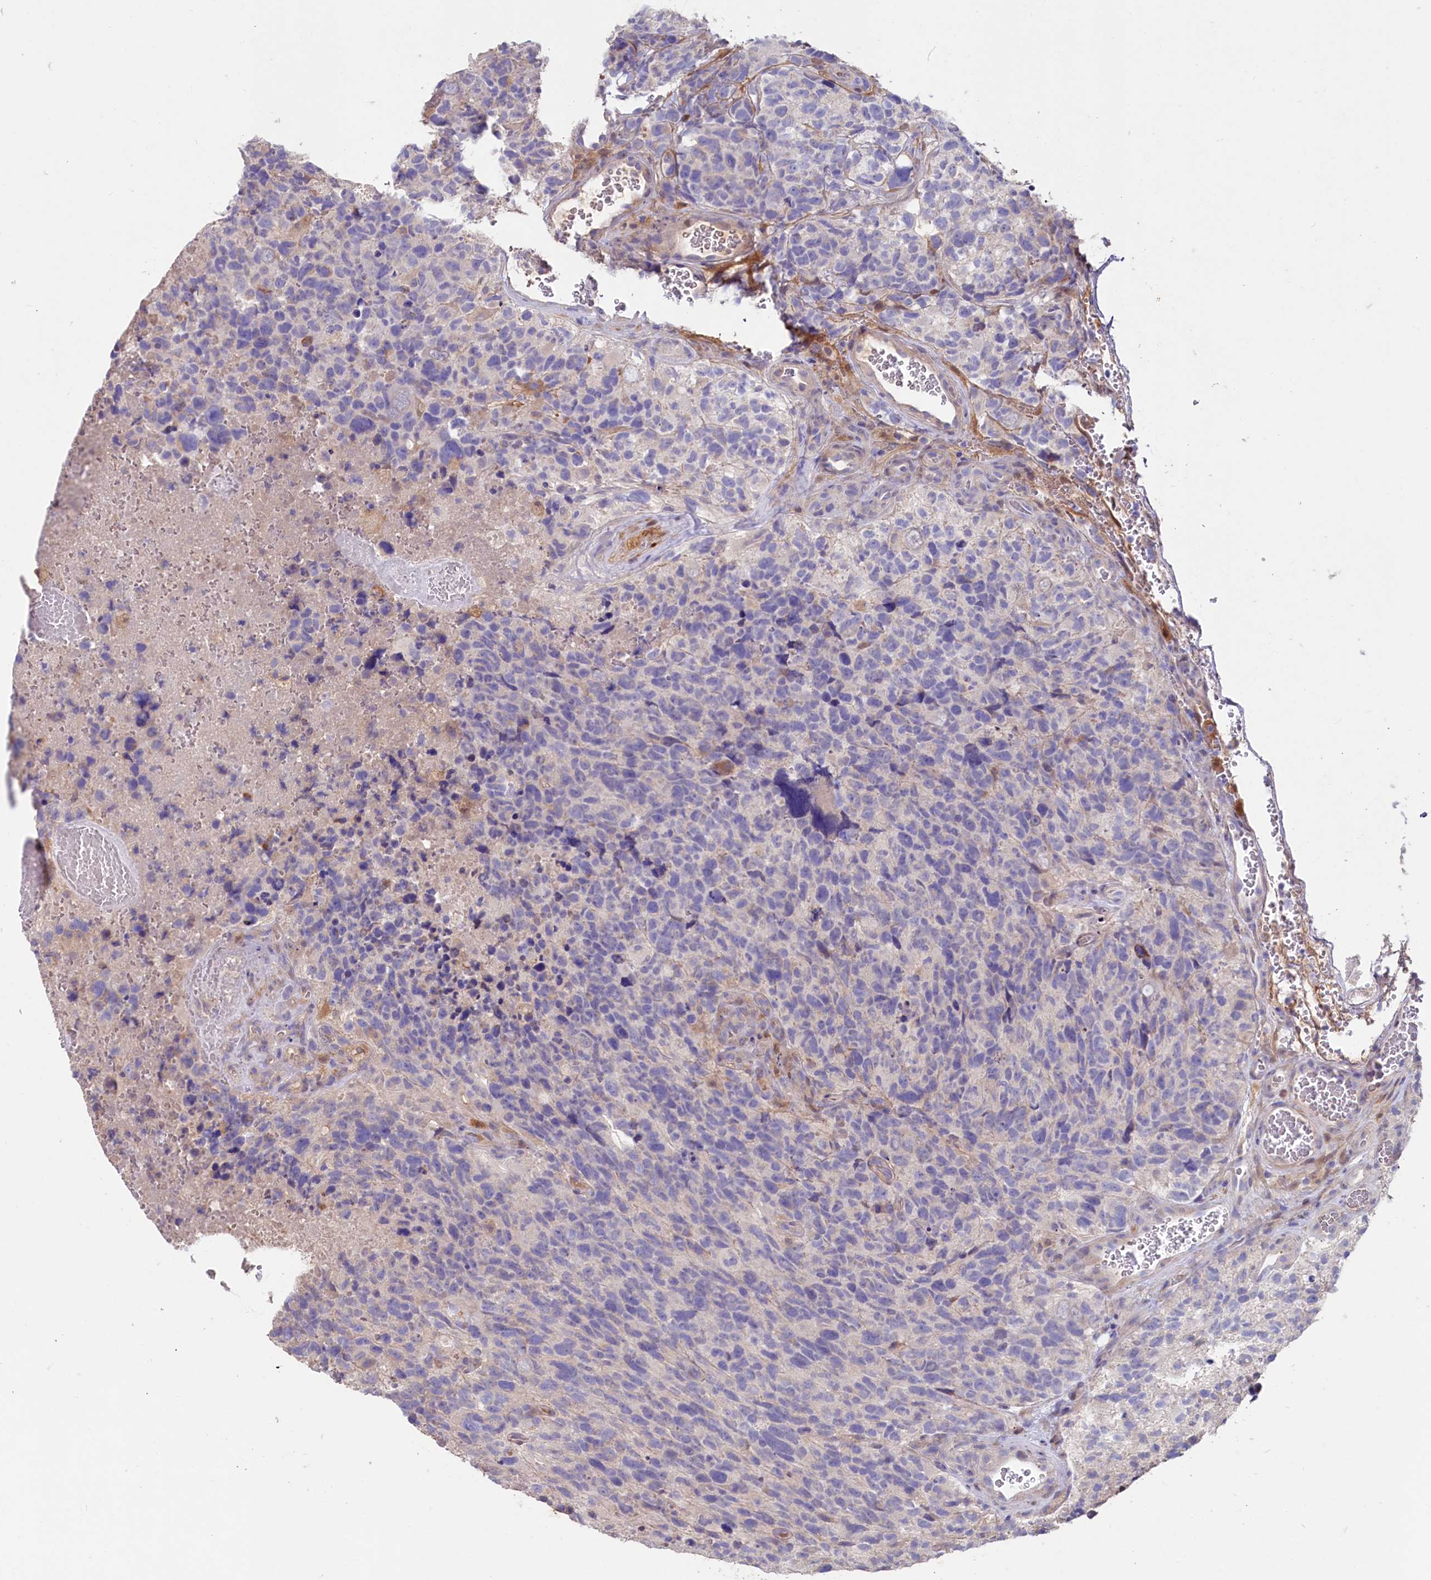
{"staining": {"intensity": "negative", "quantity": "none", "location": "none"}, "tissue": "glioma", "cell_type": "Tumor cells", "image_type": "cancer", "snomed": [{"axis": "morphology", "description": "Glioma, malignant, High grade"}, {"axis": "topography", "description": "Brain"}], "caption": "DAB (3,3'-diaminobenzidine) immunohistochemical staining of human glioma exhibits no significant staining in tumor cells.", "gene": "IL17RD", "patient": {"sex": "male", "age": 69}}